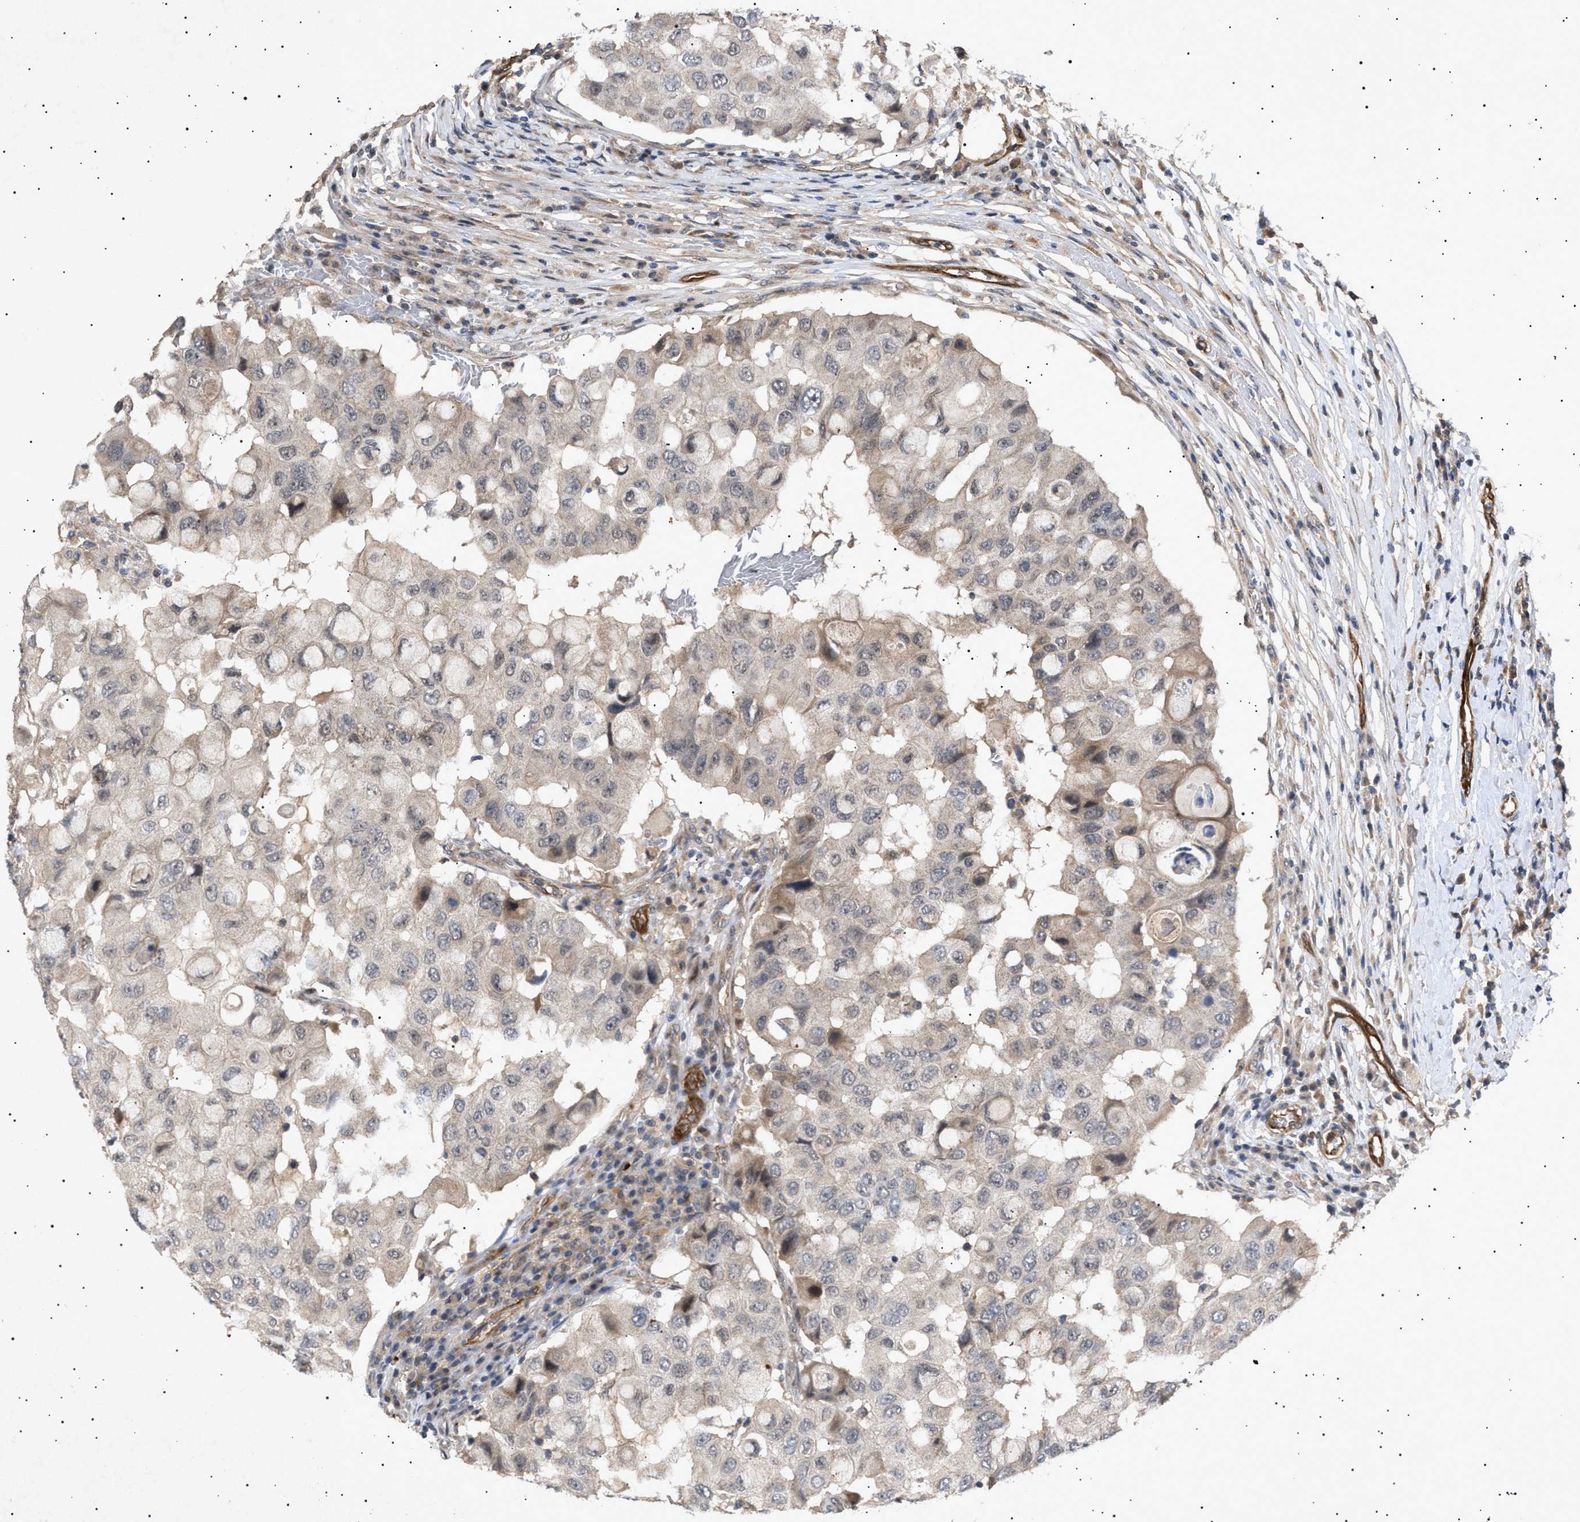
{"staining": {"intensity": "weak", "quantity": "25%-75%", "location": "cytoplasmic/membranous"}, "tissue": "breast cancer", "cell_type": "Tumor cells", "image_type": "cancer", "snomed": [{"axis": "morphology", "description": "Duct carcinoma"}, {"axis": "topography", "description": "Breast"}], "caption": "Brown immunohistochemical staining in breast cancer shows weak cytoplasmic/membranous expression in about 25%-75% of tumor cells. (DAB (3,3'-diaminobenzidine) IHC, brown staining for protein, blue staining for nuclei).", "gene": "SIRT5", "patient": {"sex": "female", "age": 27}}